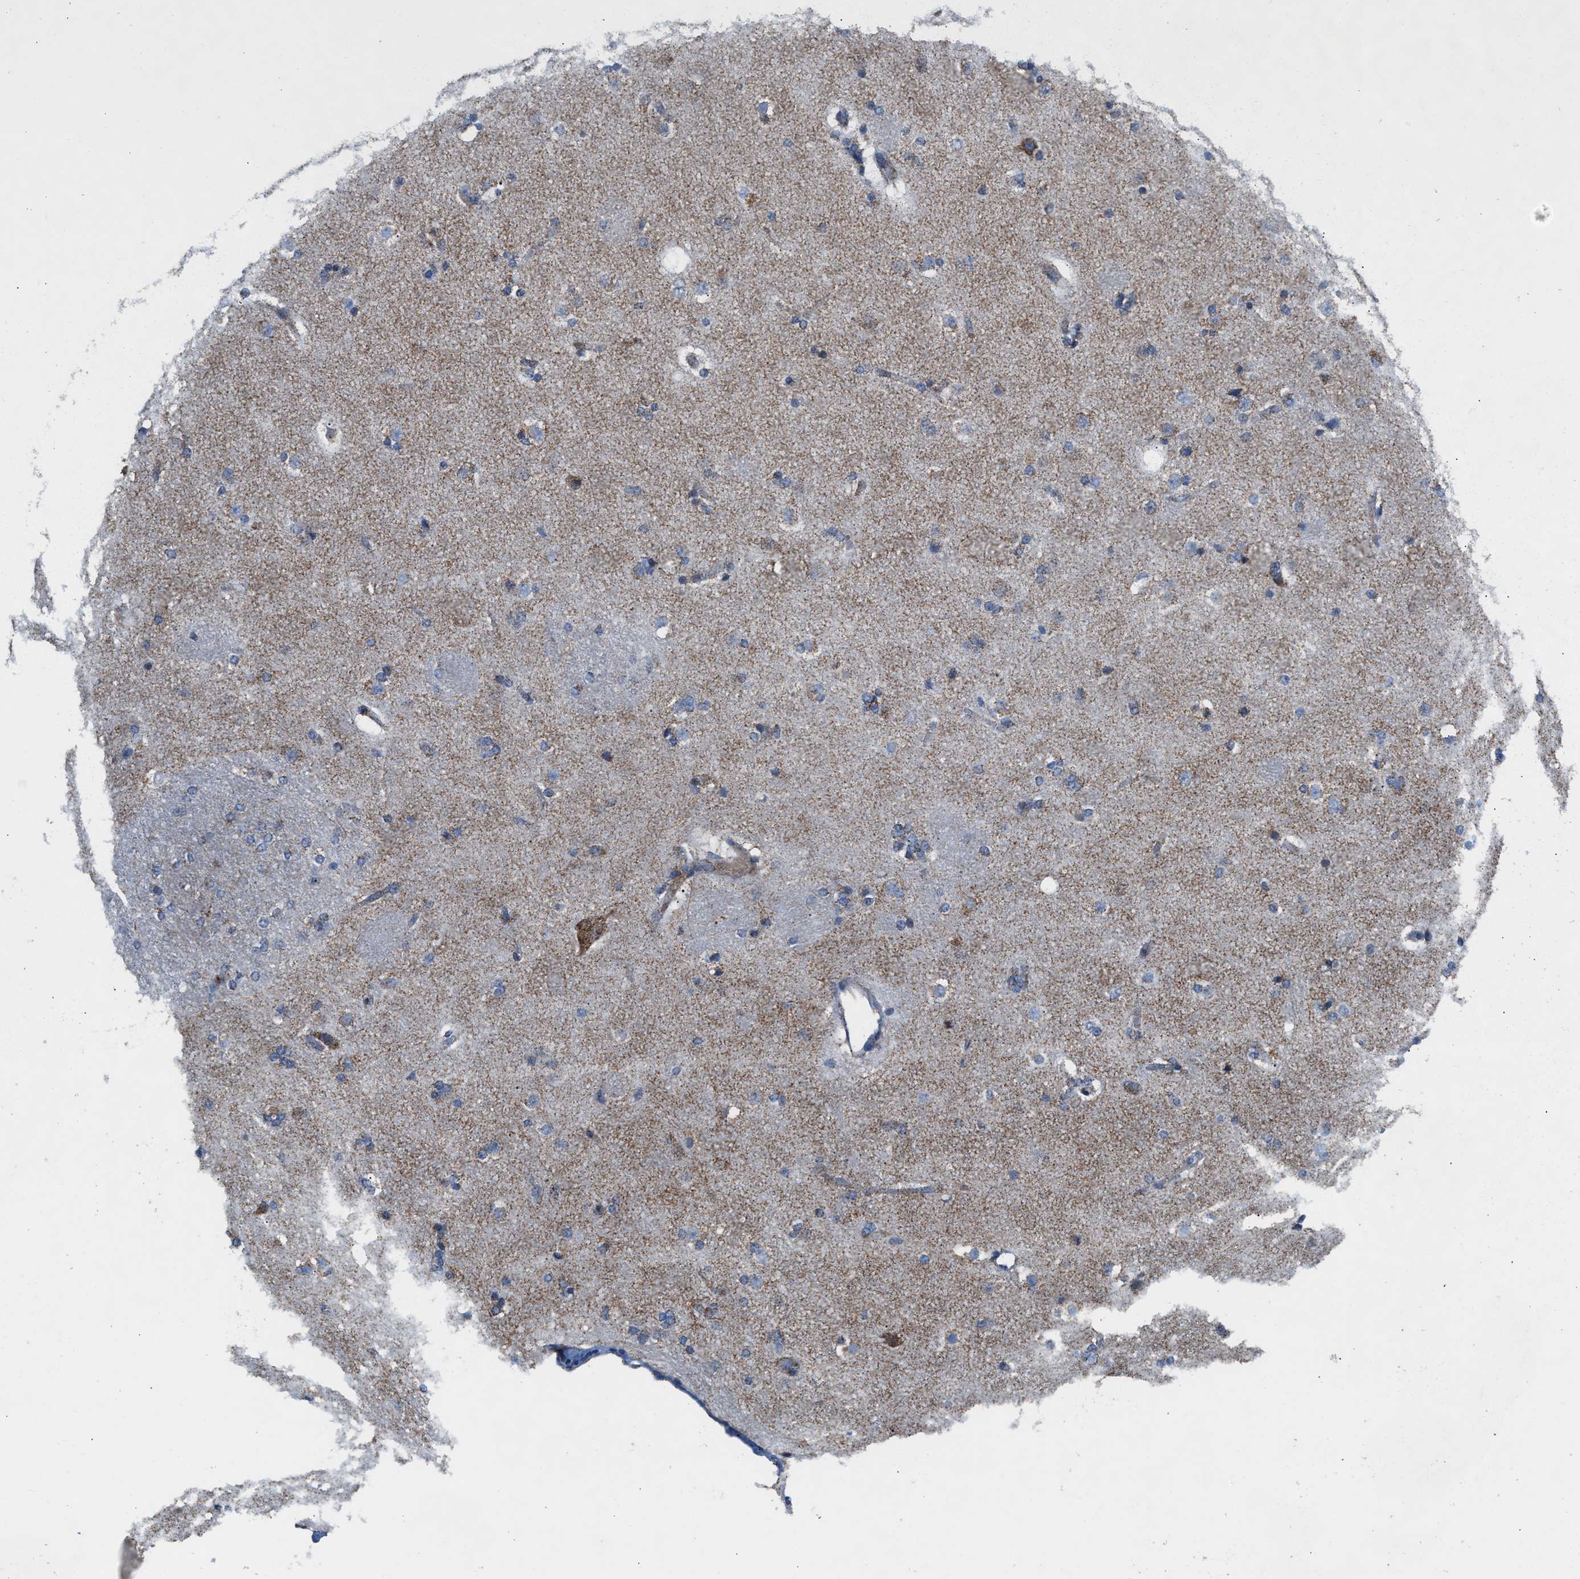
{"staining": {"intensity": "moderate", "quantity": ">75%", "location": "cytoplasmic/membranous"}, "tissue": "caudate", "cell_type": "Glial cells", "image_type": "normal", "snomed": [{"axis": "morphology", "description": "Normal tissue, NOS"}, {"axis": "topography", "description": "Lateral ventricle wall"}], "caption": "This image reveals IHC staining of normal human caudate, with medium moderate cytoplasmic/membranous expression in approximately >75% of glial cells.", "gene": "PMPCA", "patient": {"sex": "female", "age": 19}}